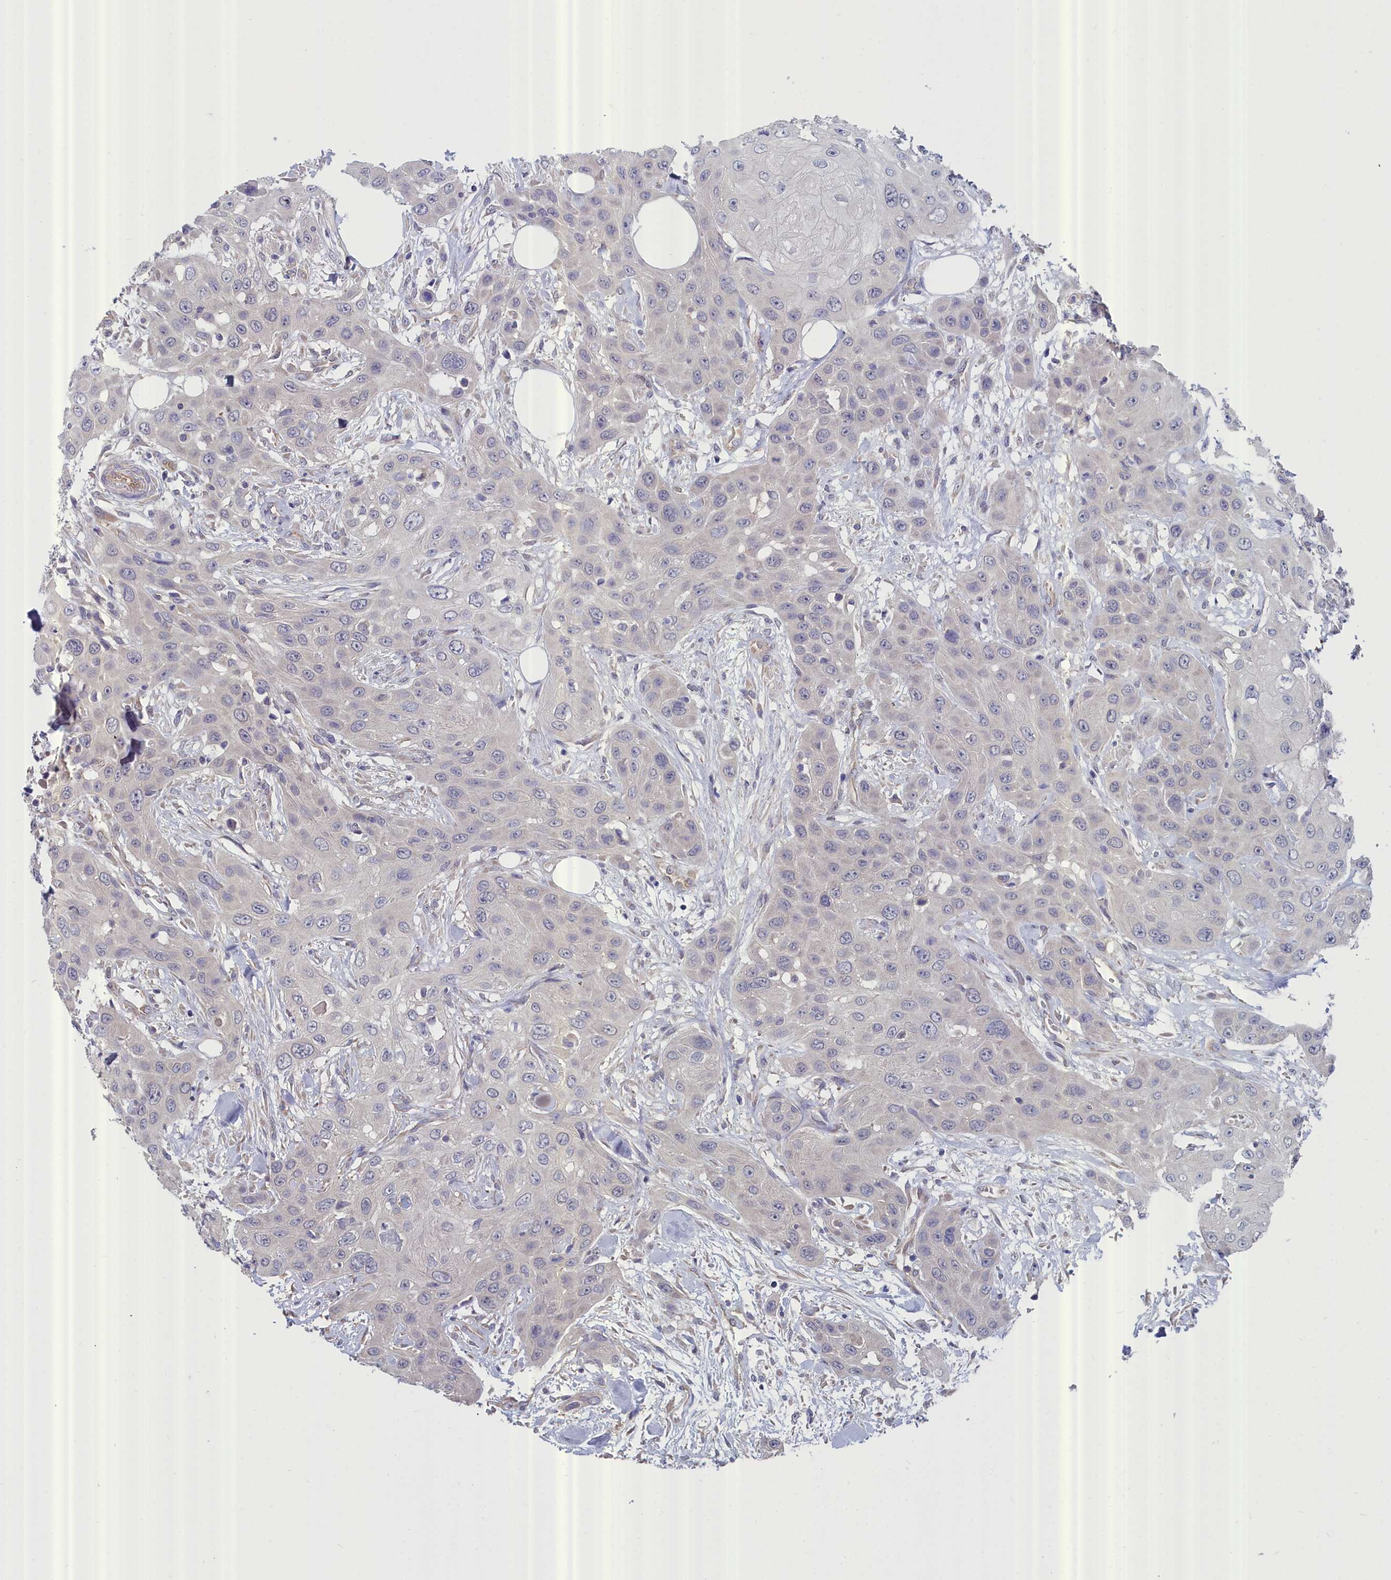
{"staining": {"intensity": "negative", "quantity": "none", "location": "none"}, "tissue": "head and neck cancer", "cell_type": "Tumor cells", "image_type": "cancer", "snomed": [{"axis": "morphology", "description": "Squamous cell carcinoma, NOS"}, {"axis": "topography", "description": "Head-Neck"}], "caption": "Immunohistochemistry (IHC) micrograph of human head and neck cancer (squamous cell carcinoma) stained for a protein (brown), which shows no positivity in tumor cells.", "gene": "RDX", "patient": {"sex": "male", "age": 81}}